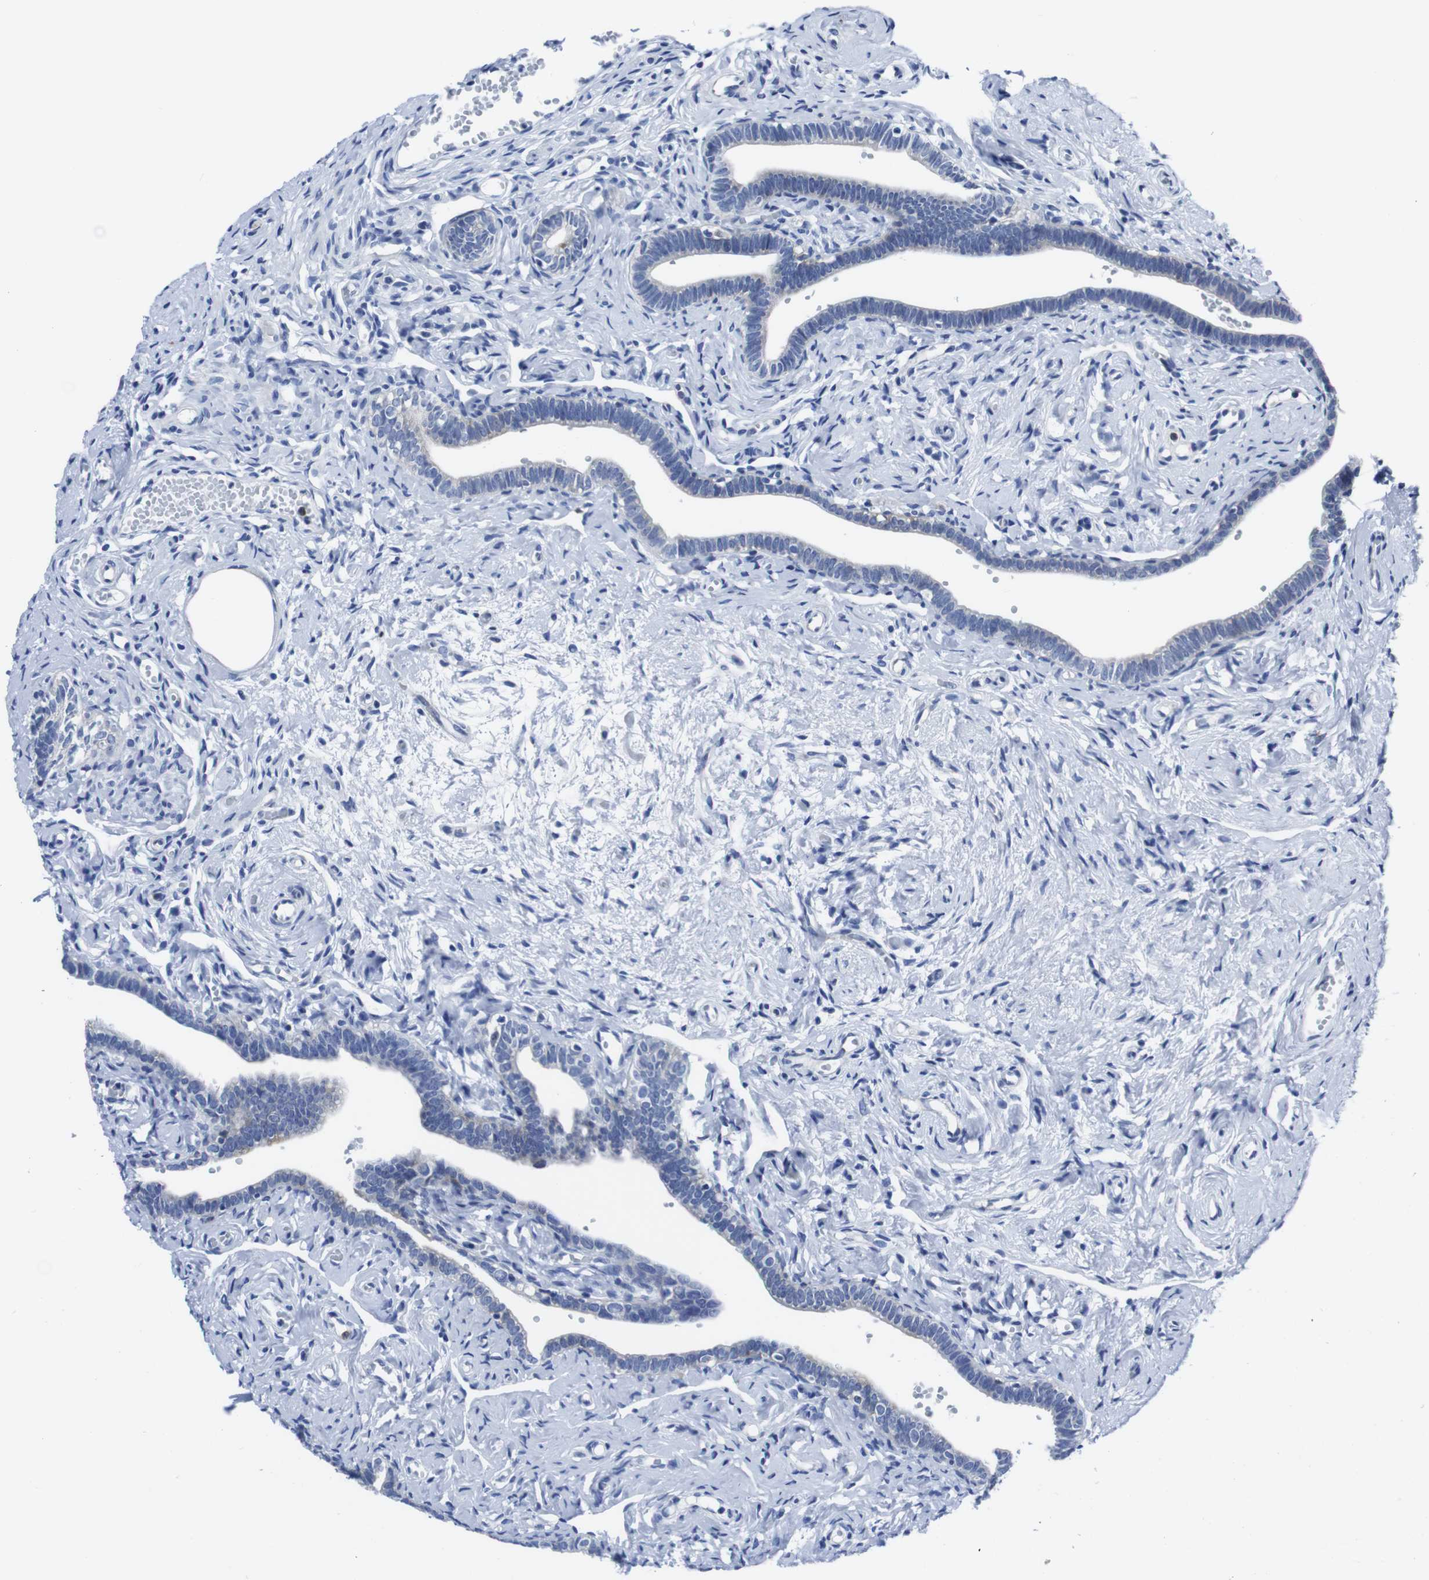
{"staining": {"intensity": "moderate", "quantity": "<25%", "location": "cytoplasmic/membranous"}, "tissue": "fallopian tube", "cell_type": "Glandular cells", "image_type": "normal", "snomed": [{"axis": "morphology", "description": "Normal tissue, NOS"}, {"axis": "topography", "description": "Fallopian tube"}], "caption": "Glandular cells display low levels of moderate cytoplasmic/membranous positivity in about <25% of cells in benign human fallopian tube.", "gene": "EIF4A1", "patient": {"sex": "female", "age": 71}}